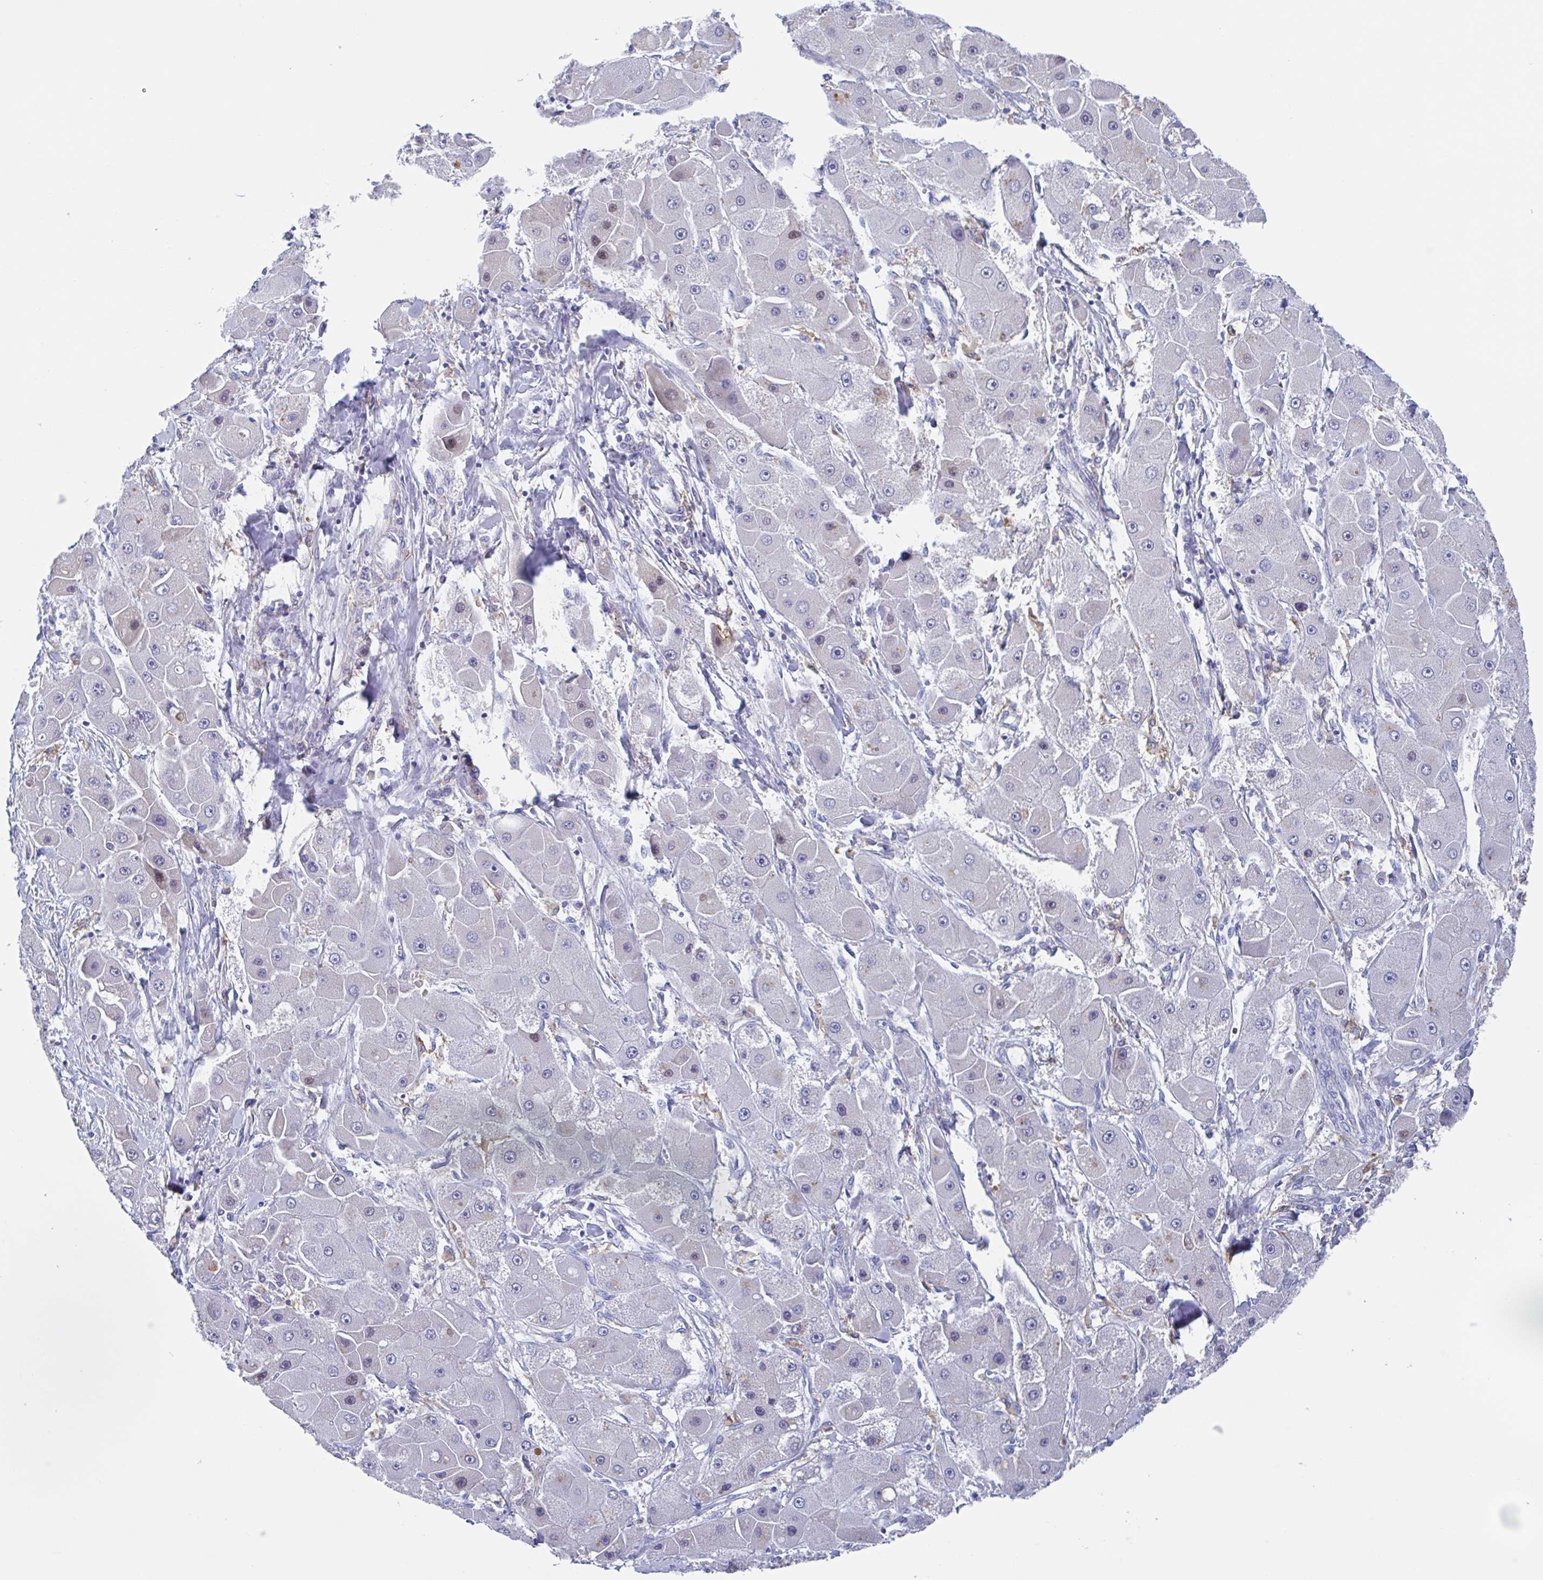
{"staining": {"intensity": "weak", "quantity": "<25%", "location": "nuclear"}, "tissue": "liver cancer", "cell_type": "Tumor cells", "image_type": "cancer", "snomed": [{"axis": "morphology", "description": "Carcinoma, Hepatocellular, NOS"}, {"axis": "topography", "description": "Liver"}], "caption": "Immunohistochemistry of liver hepatocellular carcinoma exhibits no staining in tumor cells.", "gene": "FCGR3A", "patient": {"sex": "male", "age": 24}}